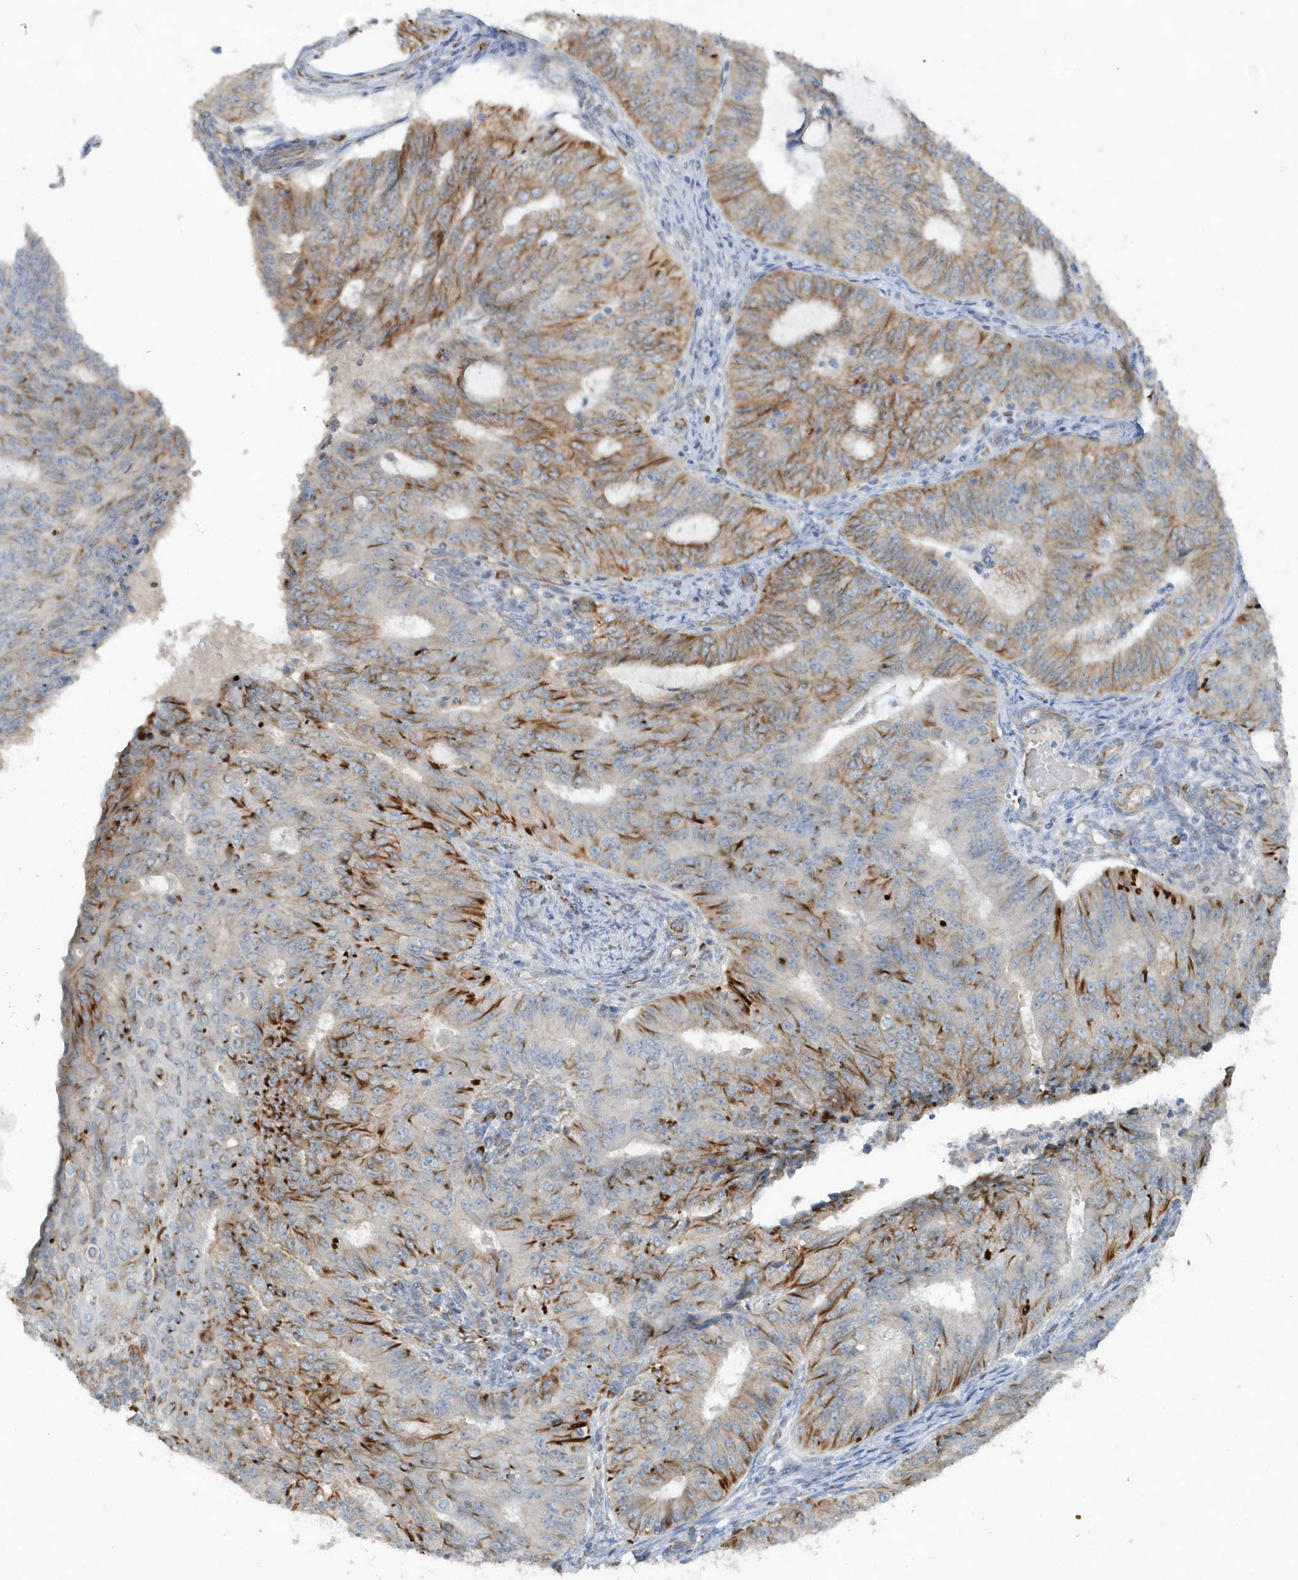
{"staining": {"intensity": "moderate", "quantity": "25%-75%", "location": "cytoplasmic/membranous"}, "tissue": "endometrial cancer", "cell_type": "Tumor cells", "image_type": "cancer", "snomed": [{"axis": "morphology", "description": "Adenocarcinoma, NOS"}, {"axis": "topography", "description": "Endometrium"}], "caption": "Immunohistochemical staining of adenocarcinoma (endometrial) demonstrates medium levels of moderate cytoplasmic/membranous protein expression in approximately 25%-75% of tumor cells.", "gene": "RAB17", "patient": {"sex": "female", "age": 32}}